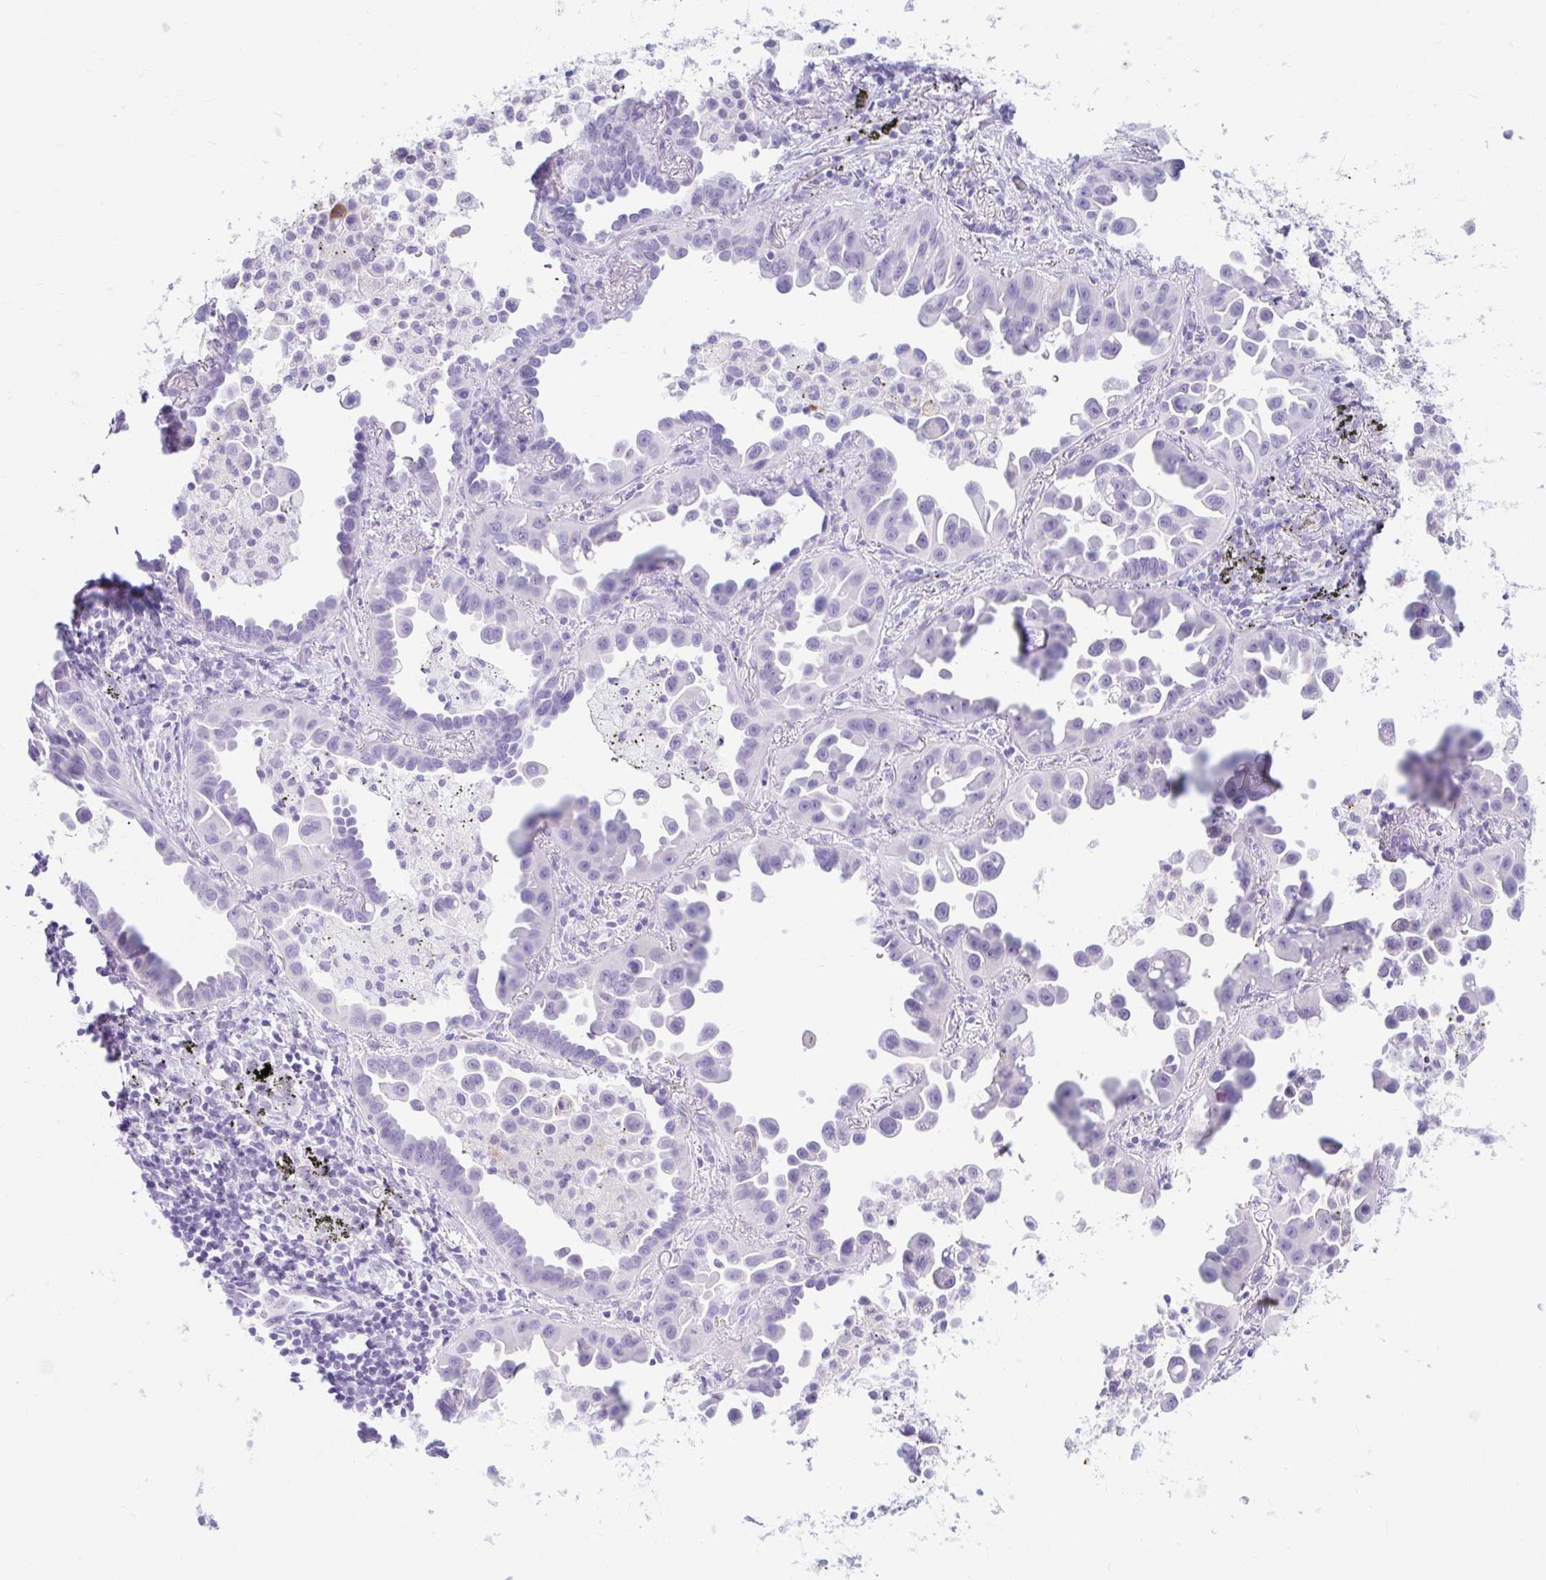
{"staining": {"intensity": "negative", "quantity": "none", "location": "none"}, "tissue": "lung cancer", "cell_type": "Tumor cells", "image_type": "cancer", "snomed": [{"axis": "morphology", "description": "Adenocarcinoma, NOS"}, {"axis": "topography", "description": "Lung"}], "caption": "The micrograph demonstrates no staining of tumor cells in lung adenocarcinoma.", "gene": "ERICH6", "patient": {"sex": "male", "age": 68}}